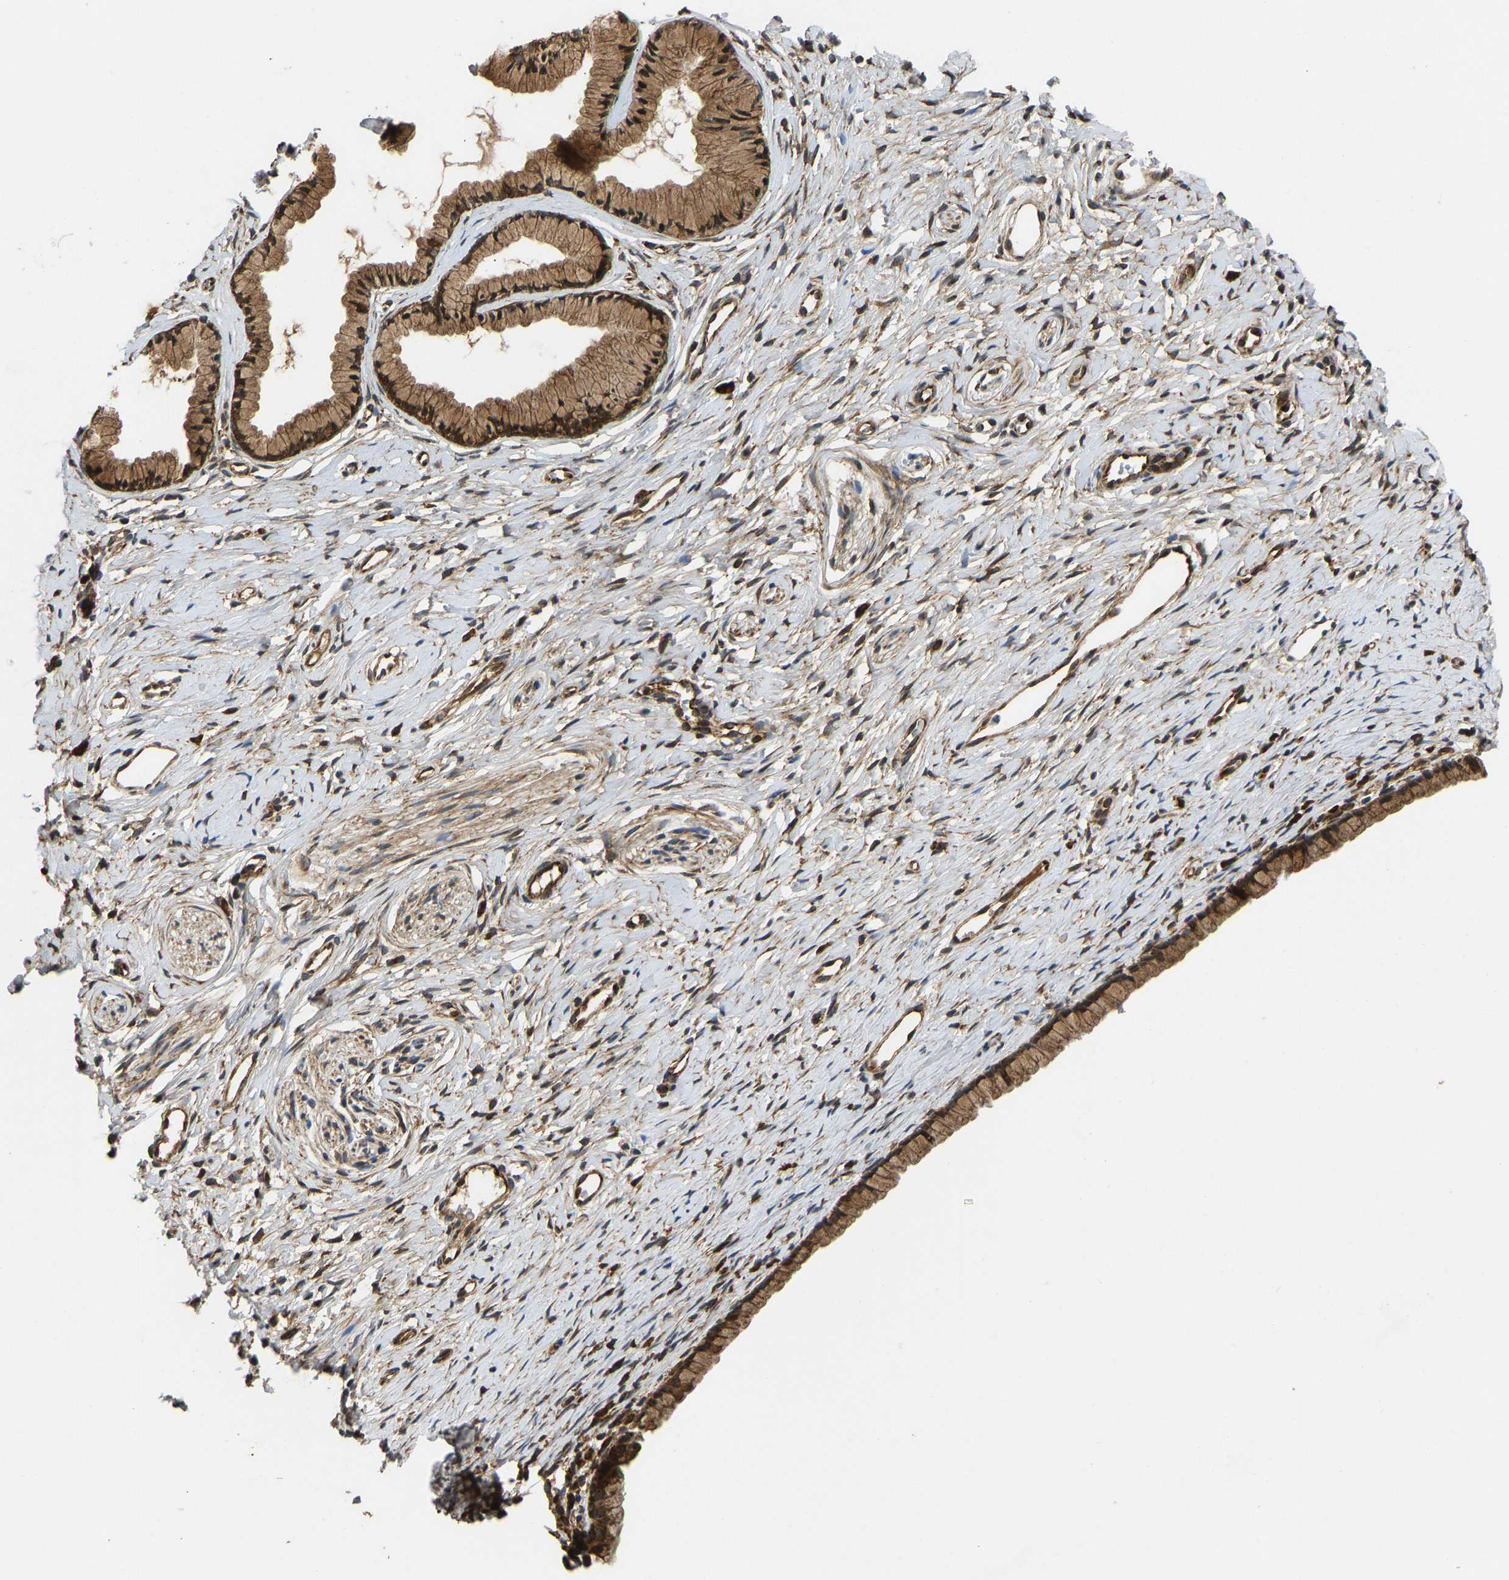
{"staining": {"intensity": "strong", "quantity": ">75%", "location": "cytoplasmic/membranous"}, "tissue": "cervix", "cell_type": "Glandular cells", "image_type": "normal", "snomed": [{"axis": "morphology", "description": "Normal tissue, NOS"}, {"axis": "topography", "description": "Cervix"}], "caption": "The image displays staining of normal cervix, revealing strong cytoplasmic/membranous protein positivity (brown color) within glandular cells. The protein is stained brown, and the nuclei are stained in blue (DAB IHC with brightfield microscopy, high magnification).", "gene": "RASGRF2", "patient": {"sex": "female", "age": 77}}